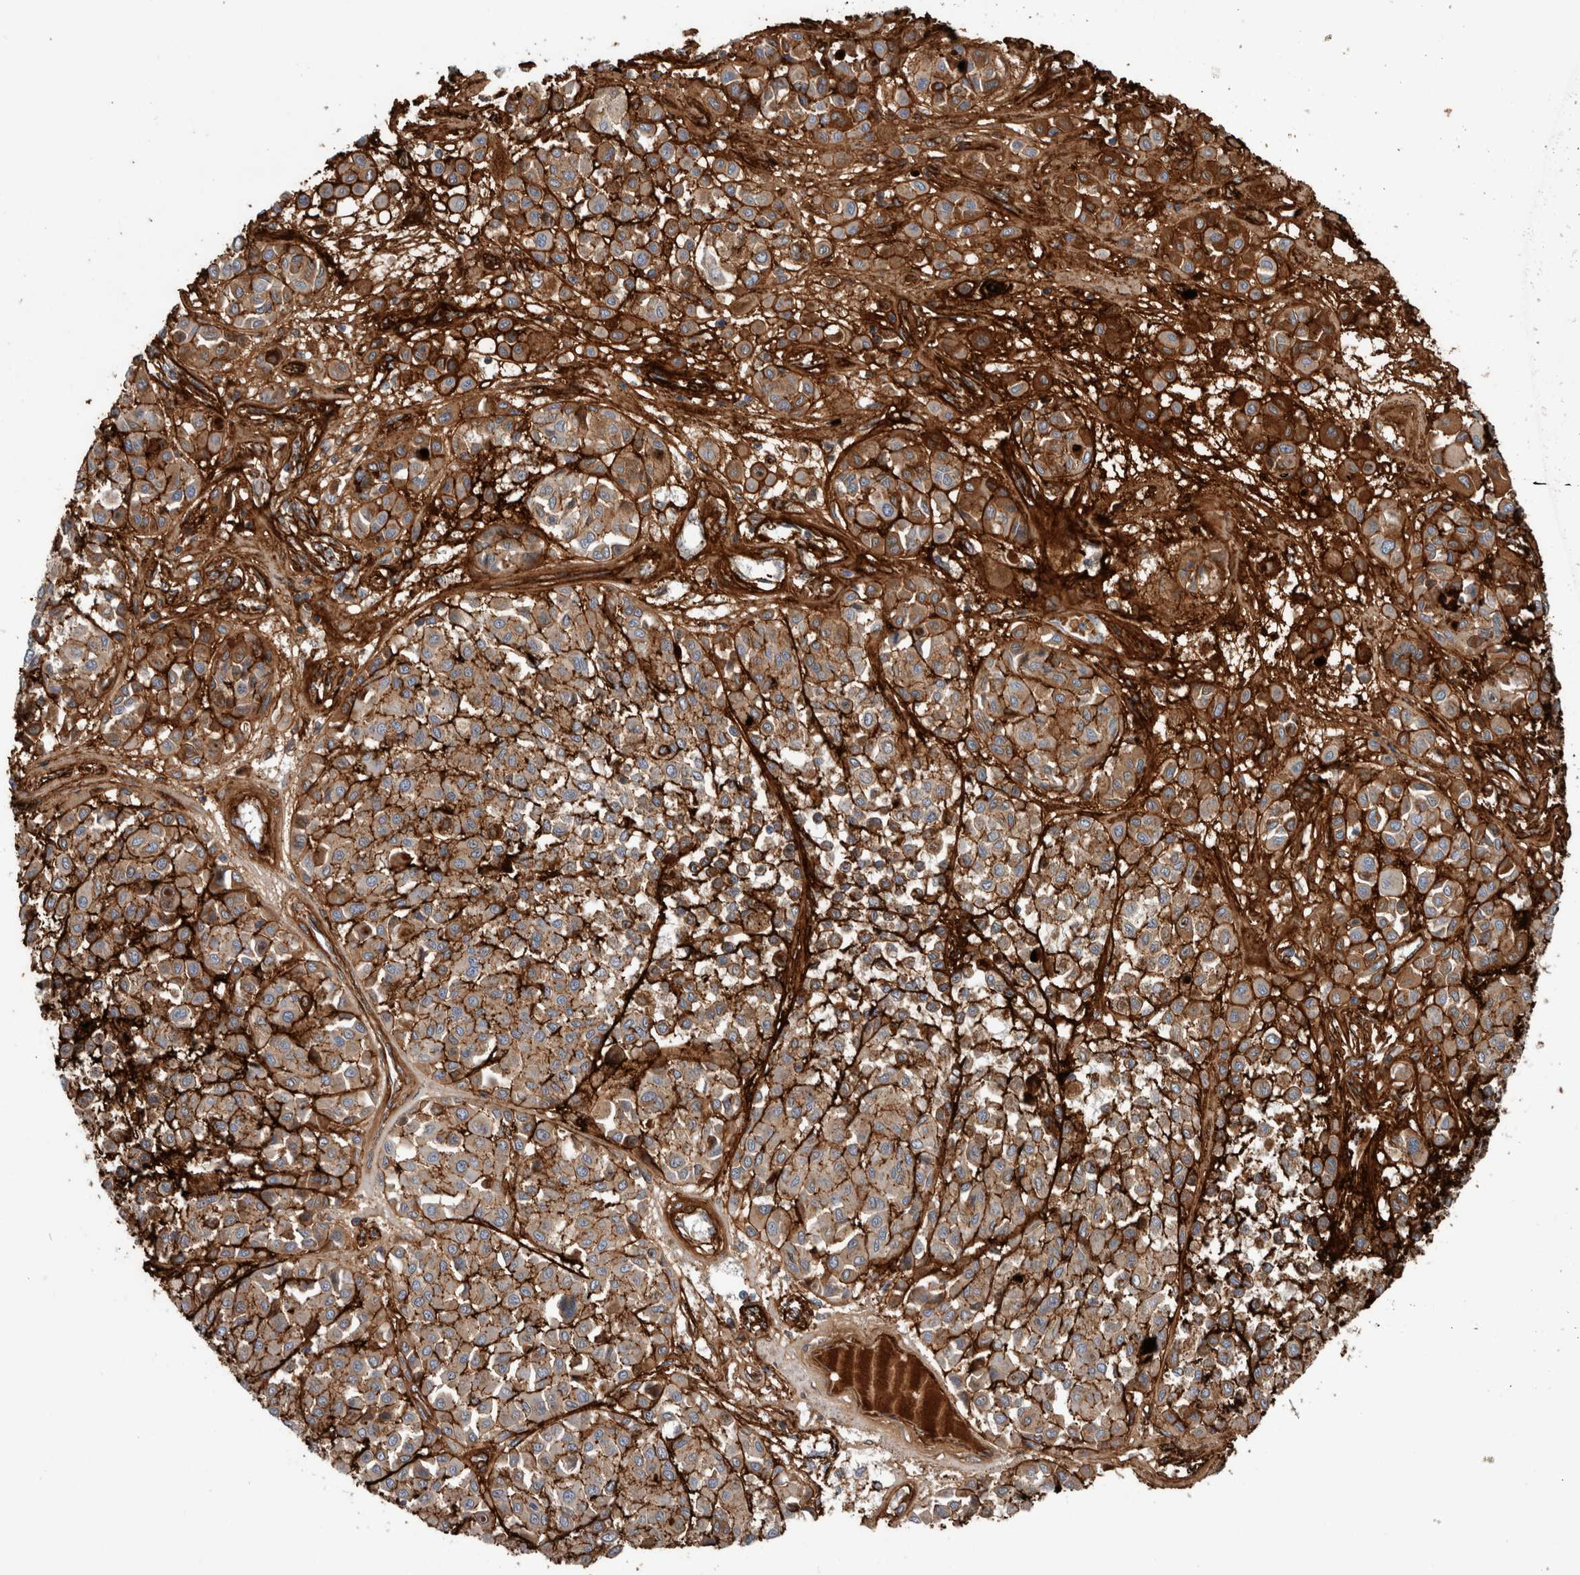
{"staining": {"intensity": "moderate", "quantity": ">75%", "location": "cytoplasmic/membranous"}, "tissue": "melanoma", "cell_type": "Tumor cells", "image_type": "cancer", "snomed": [{"axis": "morphology", "description": "Malignant melanoma, Metastatic site"}, {"axis": "topography", "description": "Soft tissue"}], "caption": "Protein staining by IHC exhibits moderate cytoplasmic/membranous expression in approximately >75% of tumor cells in malignant melanoma (metastatic site). (IHC, brightfield microscopy, high magnification).", "gene": "FN1", "patient": {"sex": "male", "age": 41}}